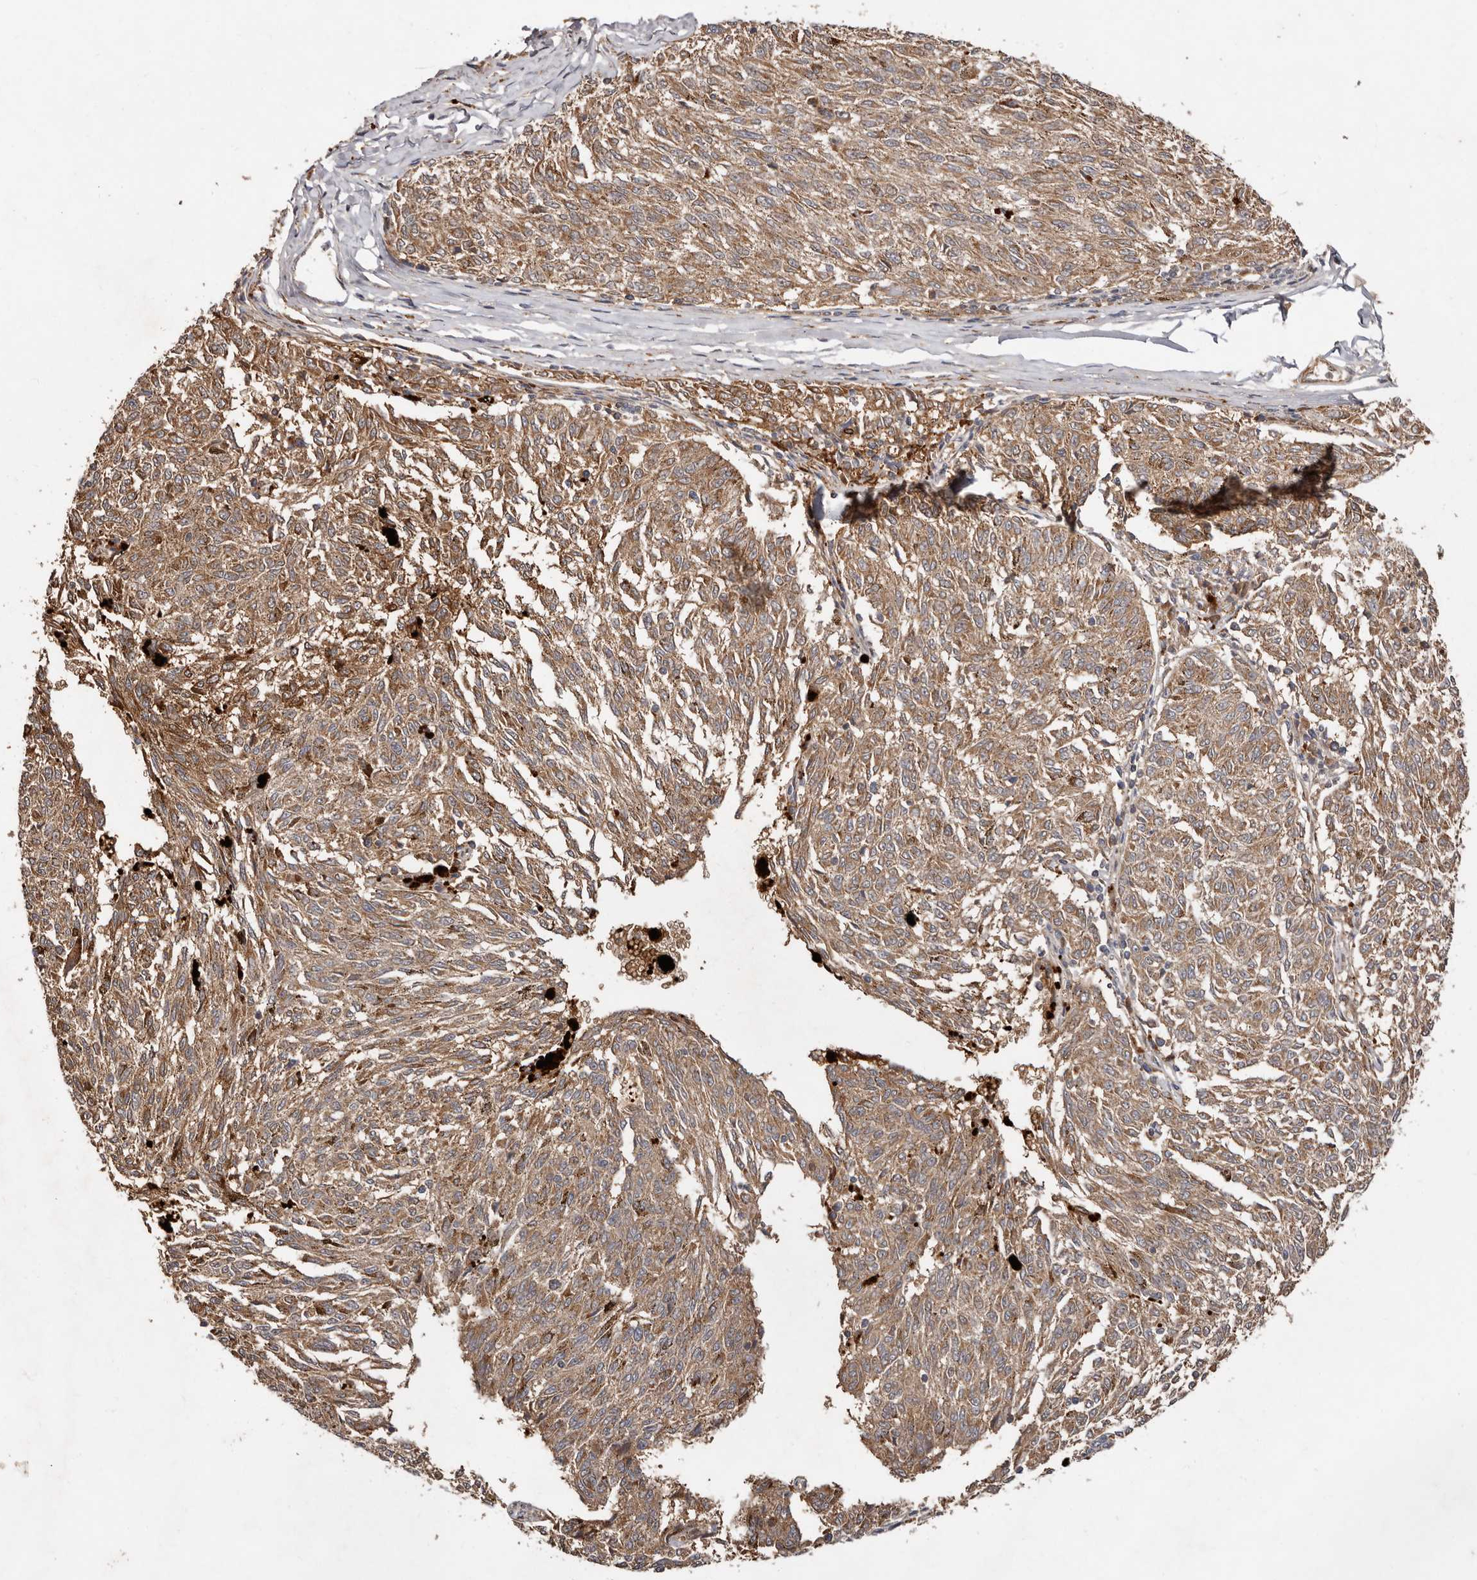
{"staining": {"intensity": "moderate", "quantity": ">75%", "location": "cytoplasmic/membranous"}, "tissue": "melanoma", "cell_type": "Tumor cells", "image_type": "cancer", "snomed": [{"axis": "morphology", "description": "Malignant melanoma, NOS"}, {"axis": "topography", "description": "Skin"}], "caption": "This photomicrograph reveals IHC staining of human melanoma, with medium moderate cytoplasmic/membranous expression in approximately >75% of tumor cells.", "gene": "GOT1L1", "patient": {"sex": "female", "age": 72}}